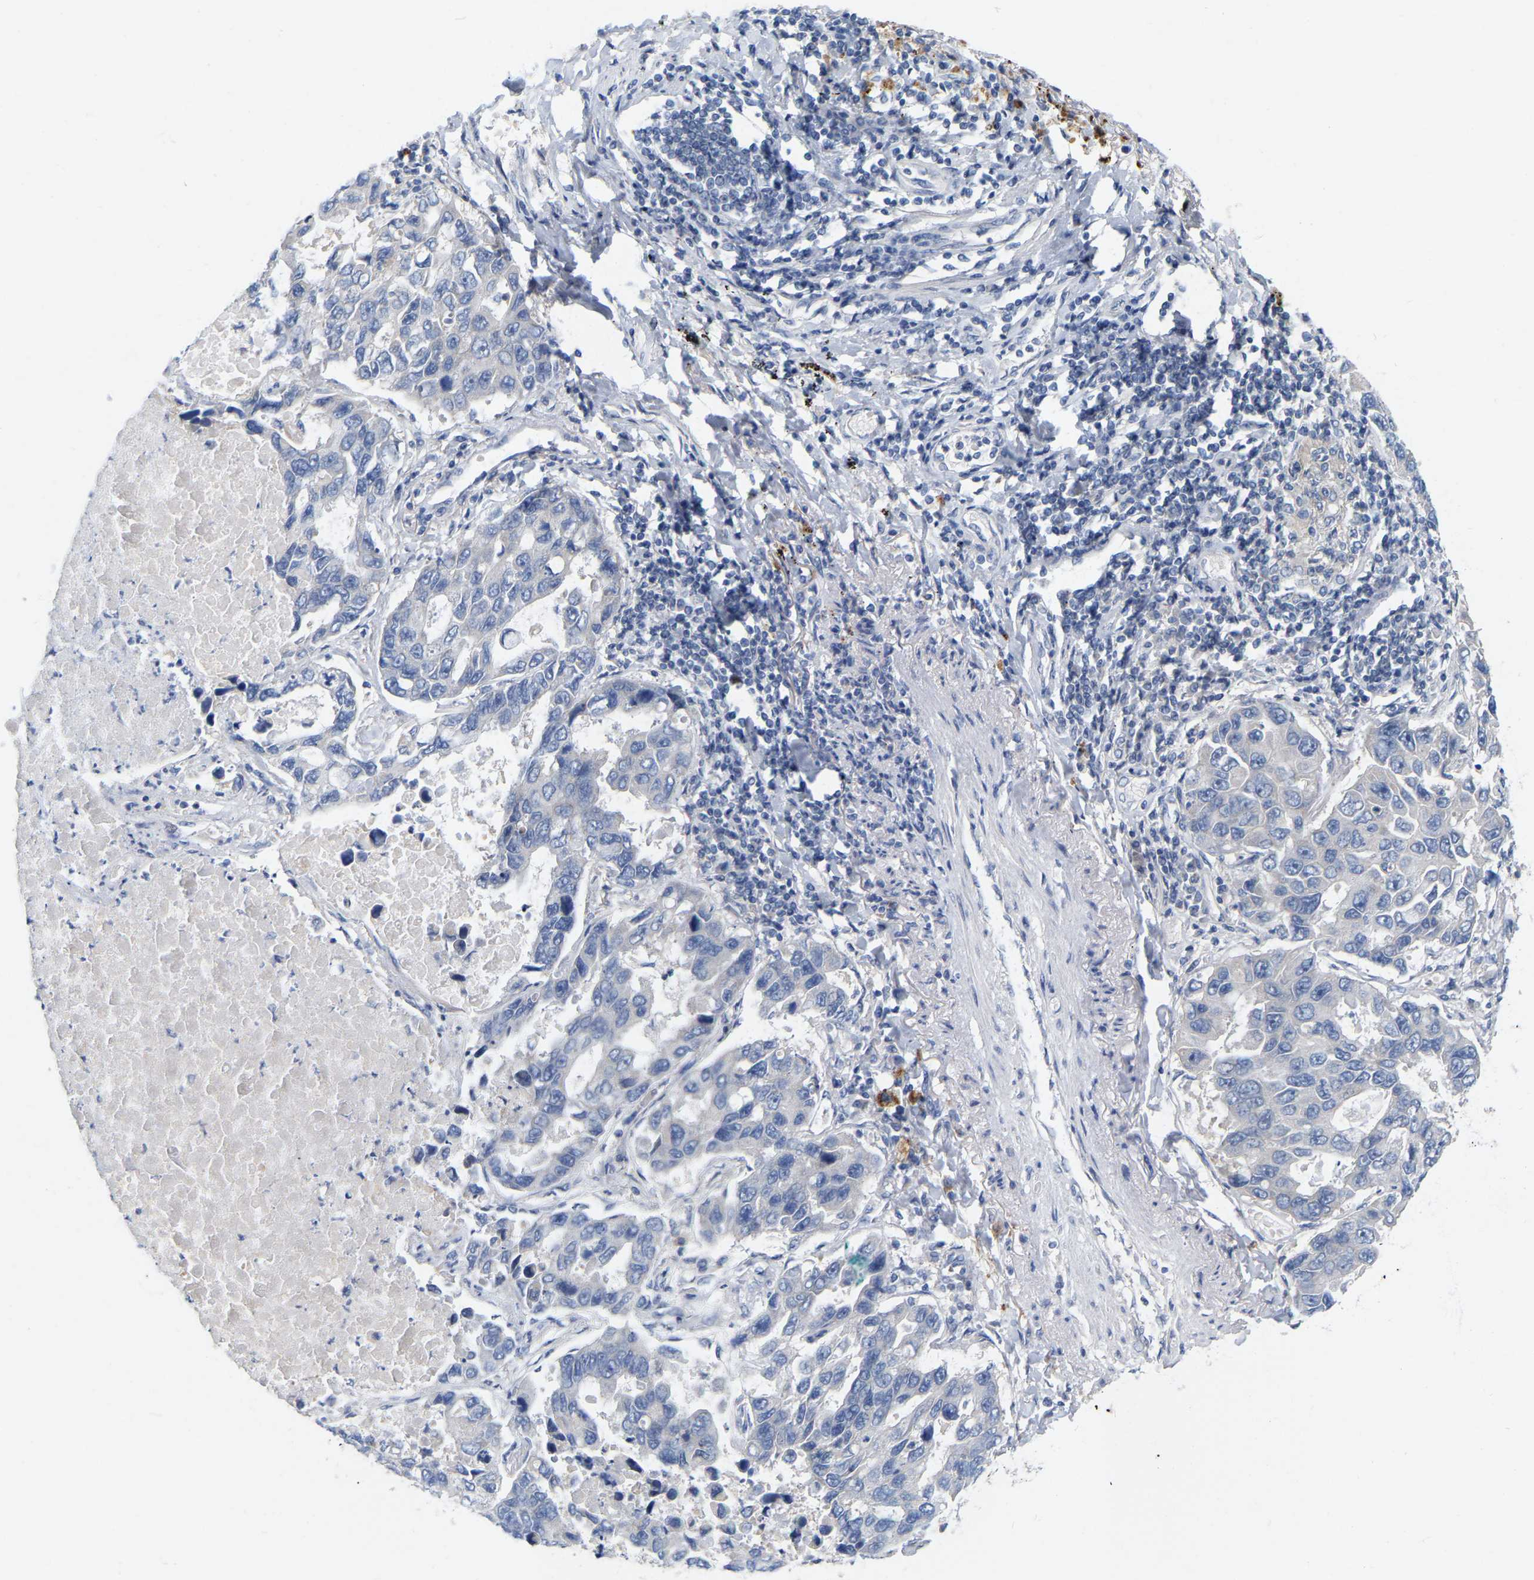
{"staining": {"intensity": "negative", "quantity": "none", "location": "none"}, "tissue": "lung cancer", "cell_type": "Tumor cells", "image_type": "cancer", "snomed": [{"axis": "morphology", "description": "Adenocarcinoma, NOS"}, {"axis": "topography", "description": "Lung"}], "caption": "Human lung adenocarcinoma stained for a protein using immunohistochemistry (IHC) shows no expression in tumor cells.", "gene": "WIPI2", "patient": {"sex": "male", "age": 64}}